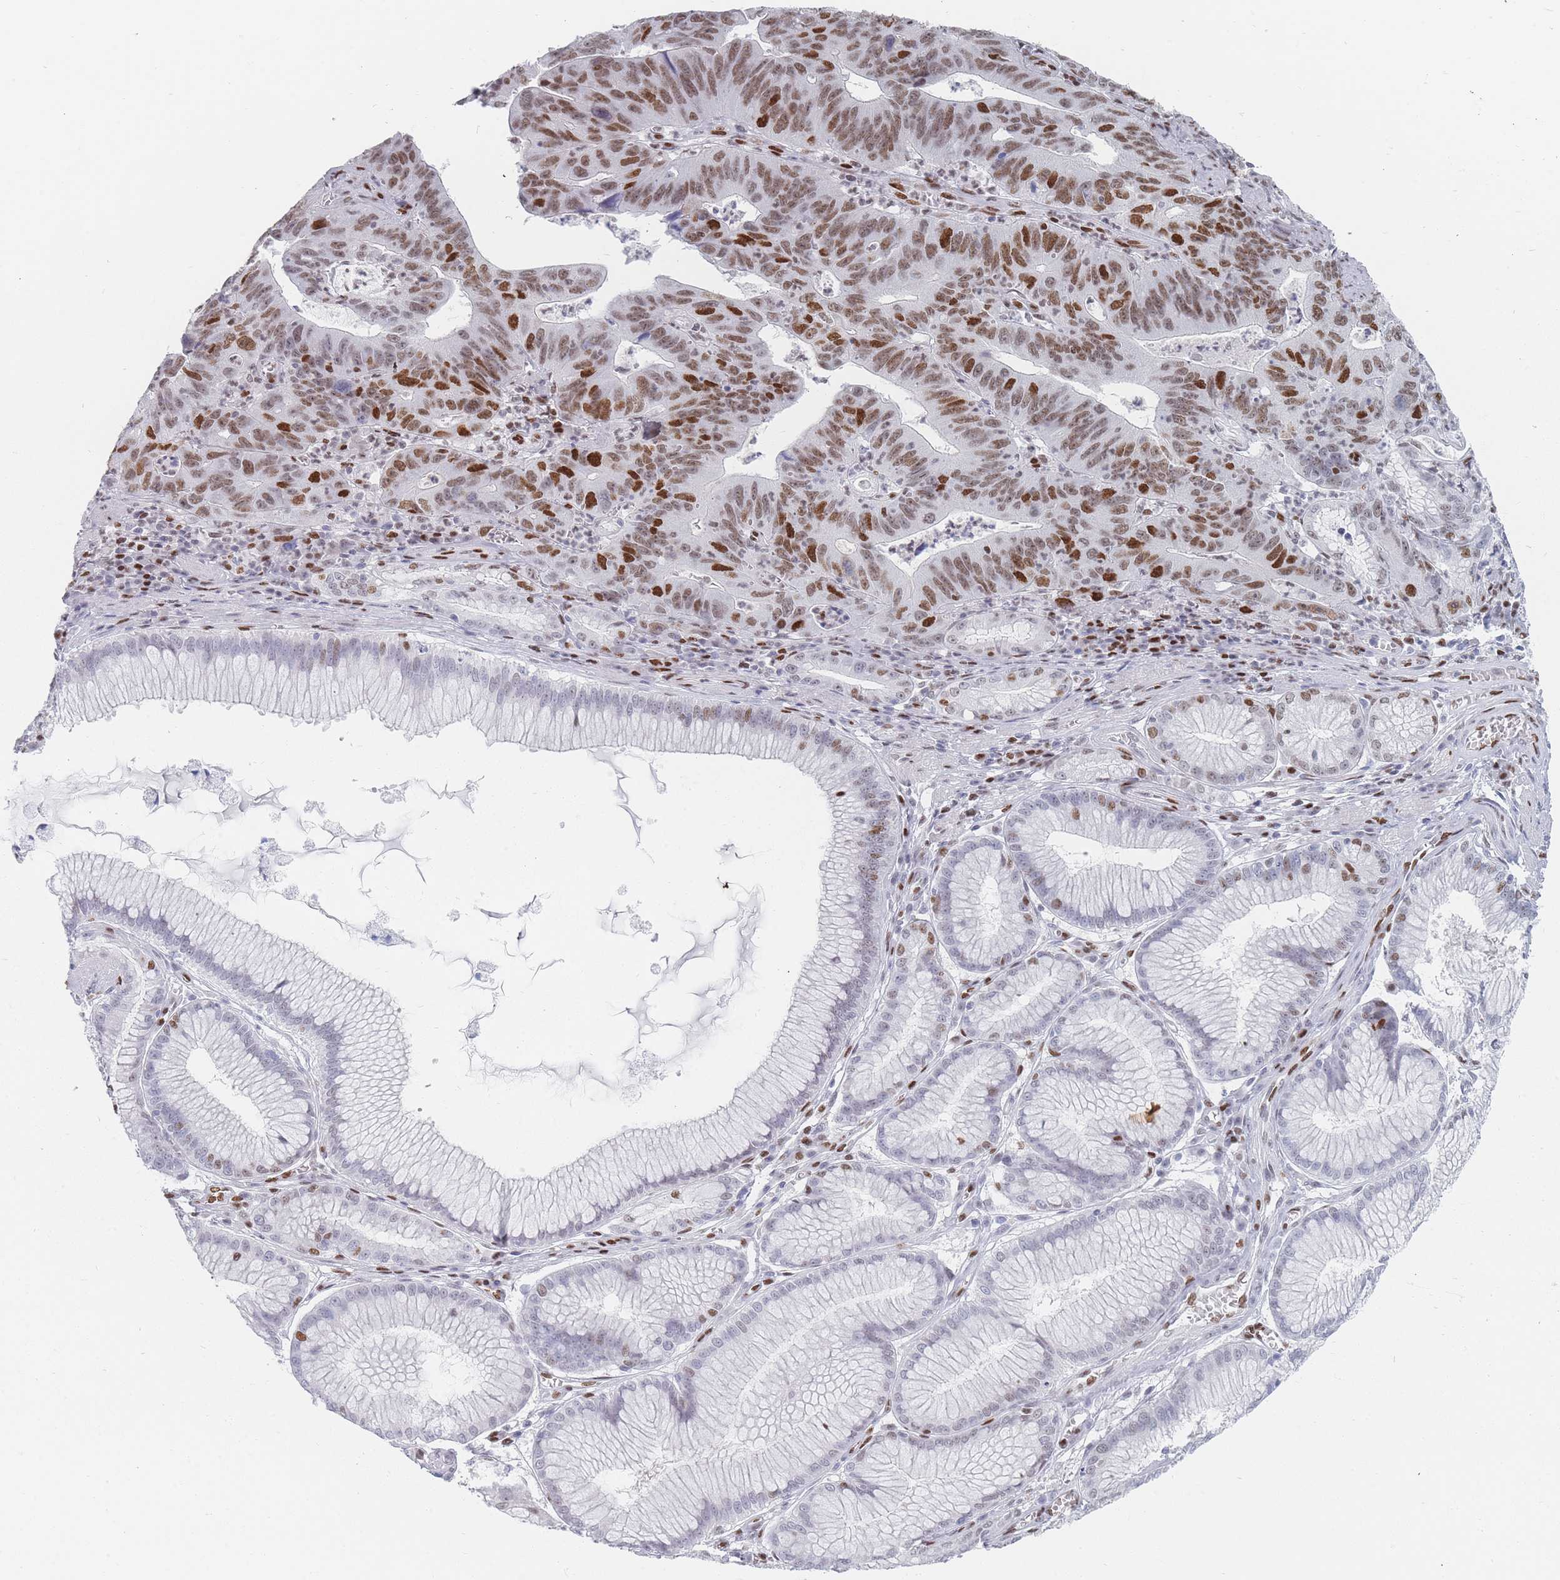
{"staining": {"intensity": "moderate", "quantity": ">75%", "location": "nuclear"}, "tissue": "stomach cancer", "cell_type": "Tumor cells", "image_type": "cancer", "snomed": [{"axis": "morphology", "description": "Adenocarcinoma, NOS"}, {"axis": "topography", "description": "Stomach"}], "caption": "Adenocarcinoma (stomach) stained for a protein demonstrates moderate nuclear positivity in tumor cells.", "gene": "SAFB2", "patient": {"sex": "male", "age": 59}}